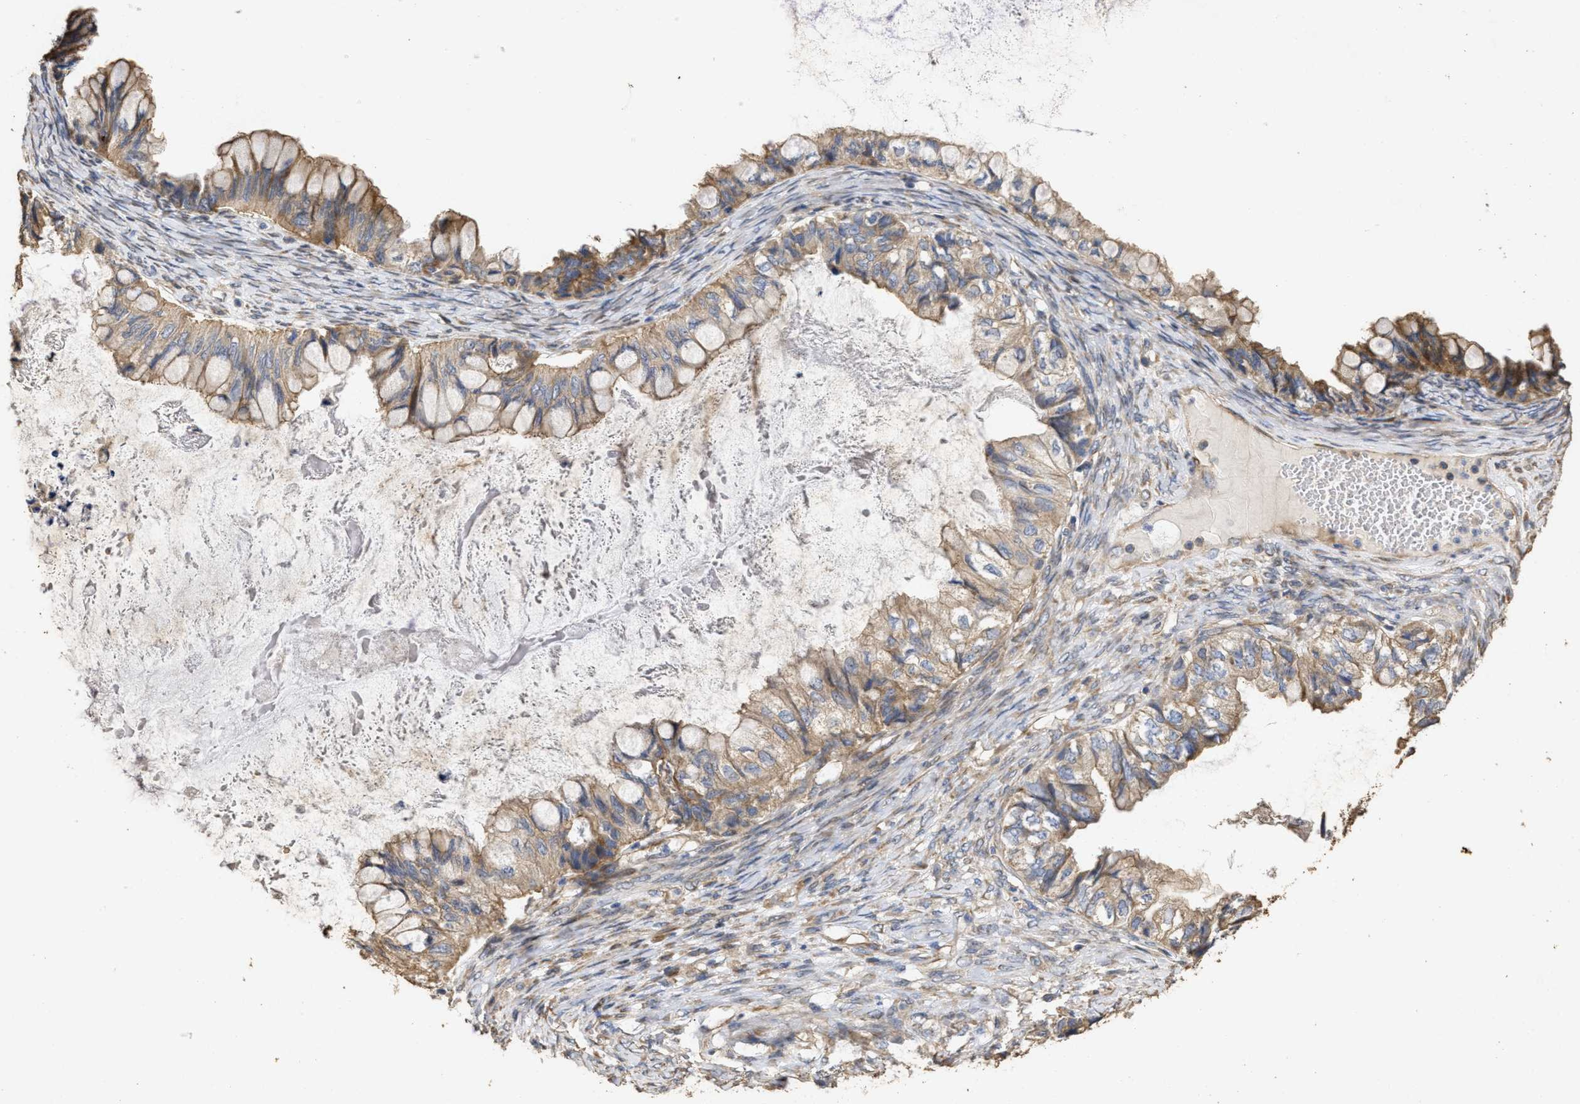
{"staining": {"intensity": "moderate", "quantity": ">75%", "location": "cytoplasmic/membranous"}, "tissue": "ovarian cancer", "cell_type": "Tumor cells", "image_type": "cancer", "snomed": [{"axis": "morphology", "description": "Cystadenocarcinoma, mucinous, NOS"}, {"axis": "topography", "description": "Ovary"}], "caption": "Human mucinous cystadenocarcinoma (ovarian) stained with a protein marker displays moderate staining in tumor cells.", "gene": "NAV1", "patient": {"sex": "female", "age": 80}}